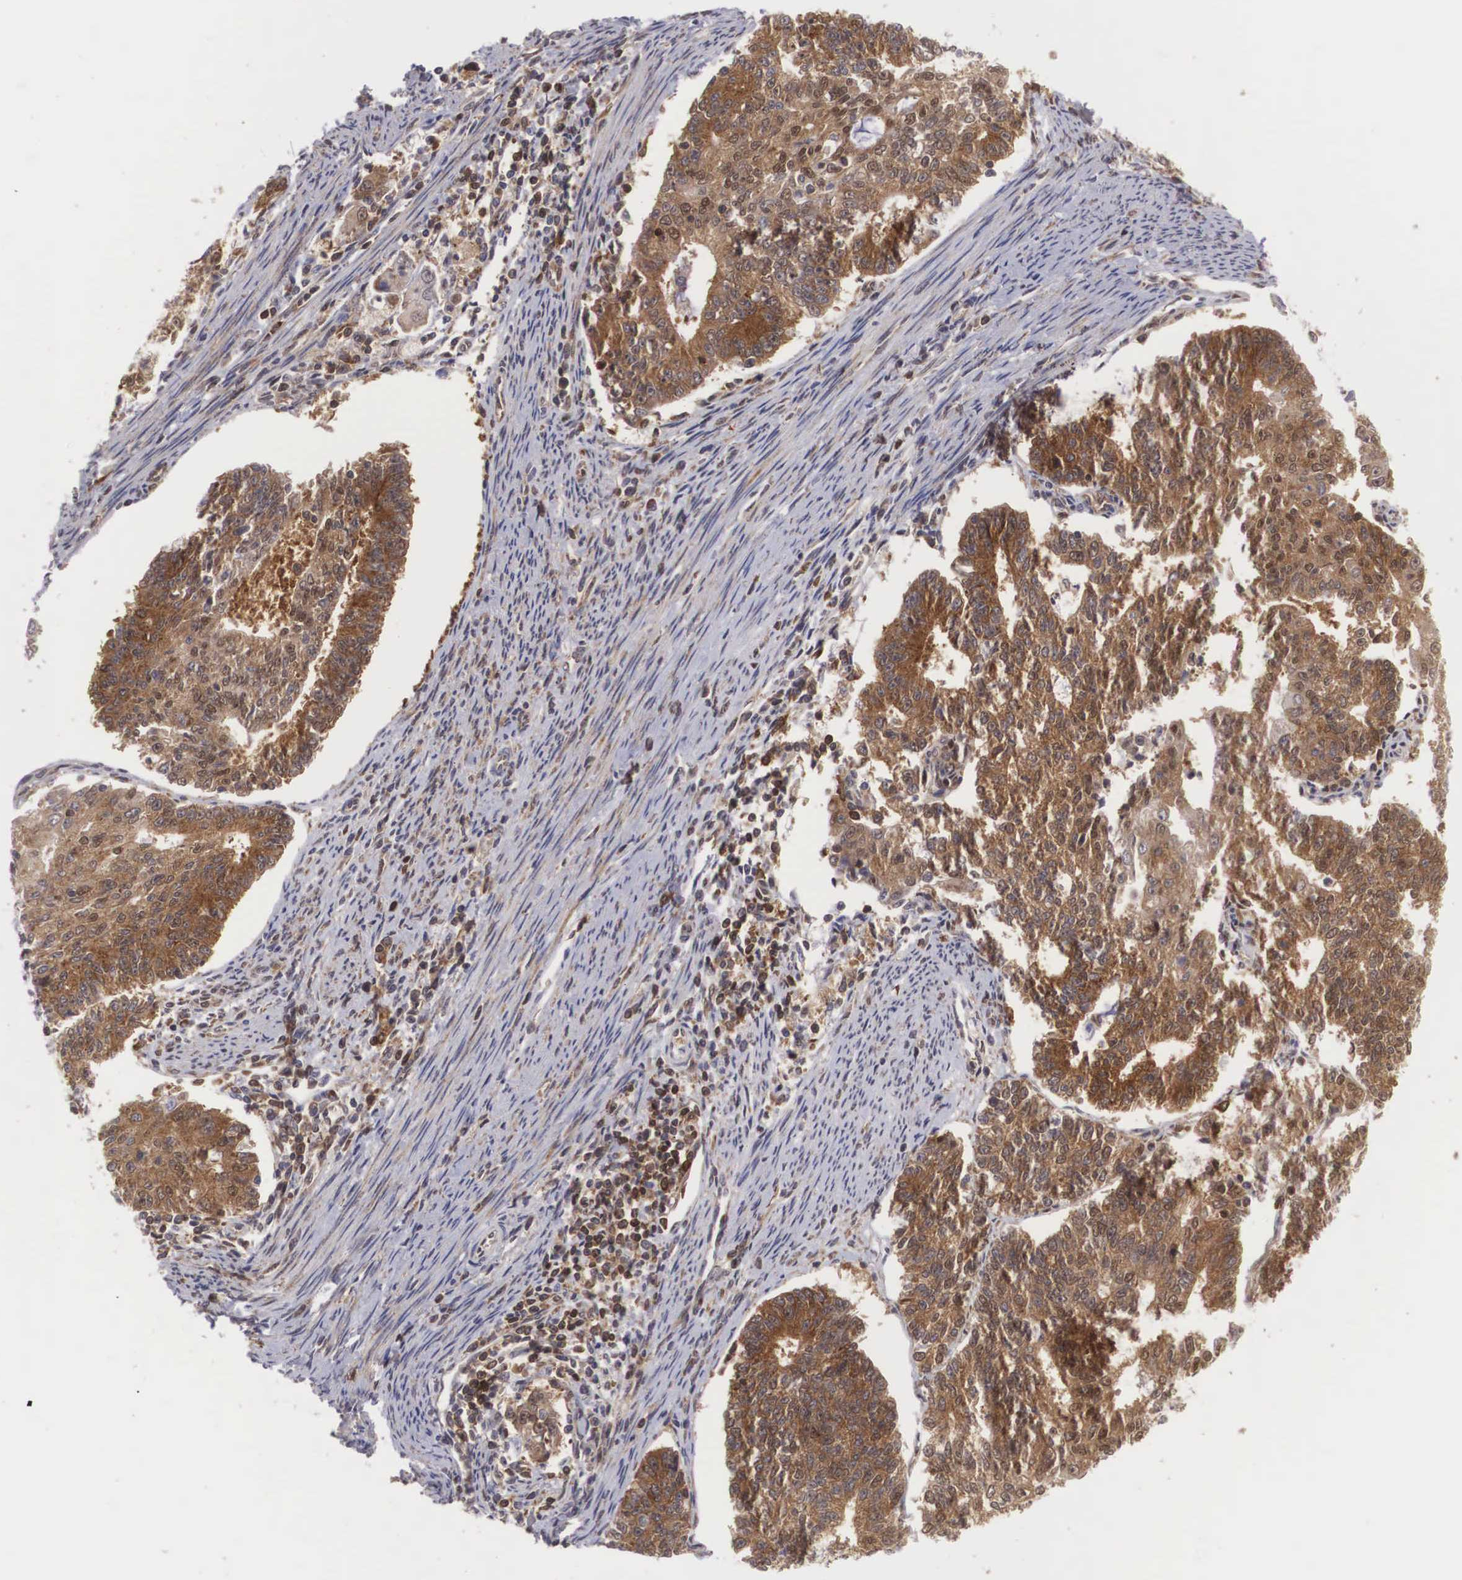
{"staining": {"intensity": "strong", "quantity": ">75%", "location": "cytoplasmic/membranous"}, "tissue": "endometrial cancer", "cell_type": "Tumor cells", "image_type": "cancer", "snomed": [{"axis": "morphology", "description": "Adenocarcinoma, NOS"}, {"axis": "topography", "description": "Endometrium"}], "caption": "IHC image of neoplastic tissue: human endometrial adenocarcinoma stained using IHC exhibits high levels of strong protein expression localized specifically in the cytoplasmic/membranous of tumor cells, appearing as a cytoplasmic/membranous brown color.", "gene": "ADSL", "patient": {"sex": "female", "age": 56}}